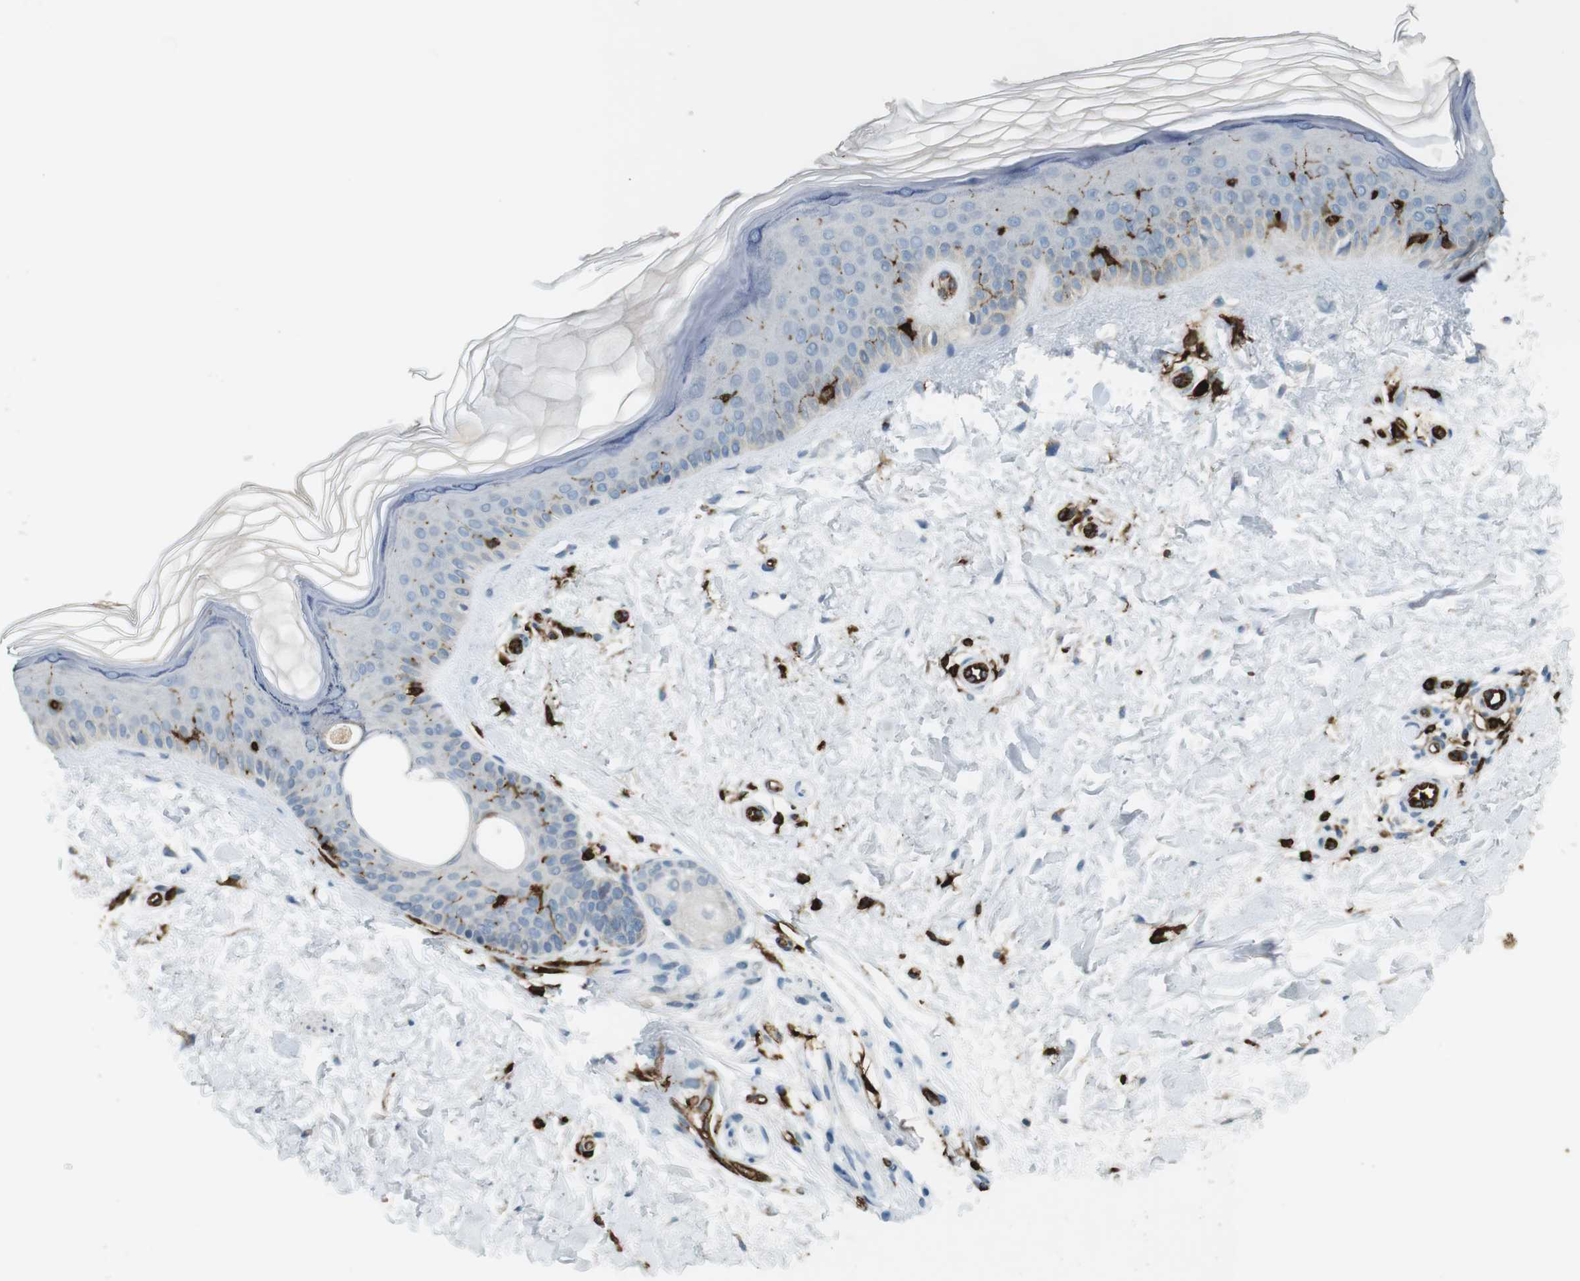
{"staining": {"intensity": "negative", "quantity": "none", "location": "none"}, "tissue": "skin", "cell_type": "Fibroblasts", "image_type": "normal", "snomed": [{"axis": "morphology", "description": "Normal tissue, NOS"}, {"axis": "topography", "description": "Skin"}], "caption": "Immunohistochemical staining of benign skin demonstrates no significant positivity in fibroblasts. The staining is performed using DAB (3,3'-diaminobenzidine) brown chromogen with nuclei counter-stained in using hematoxylin.", "gene": "HLA", "patient": {"sex": "female", "age": 19}}